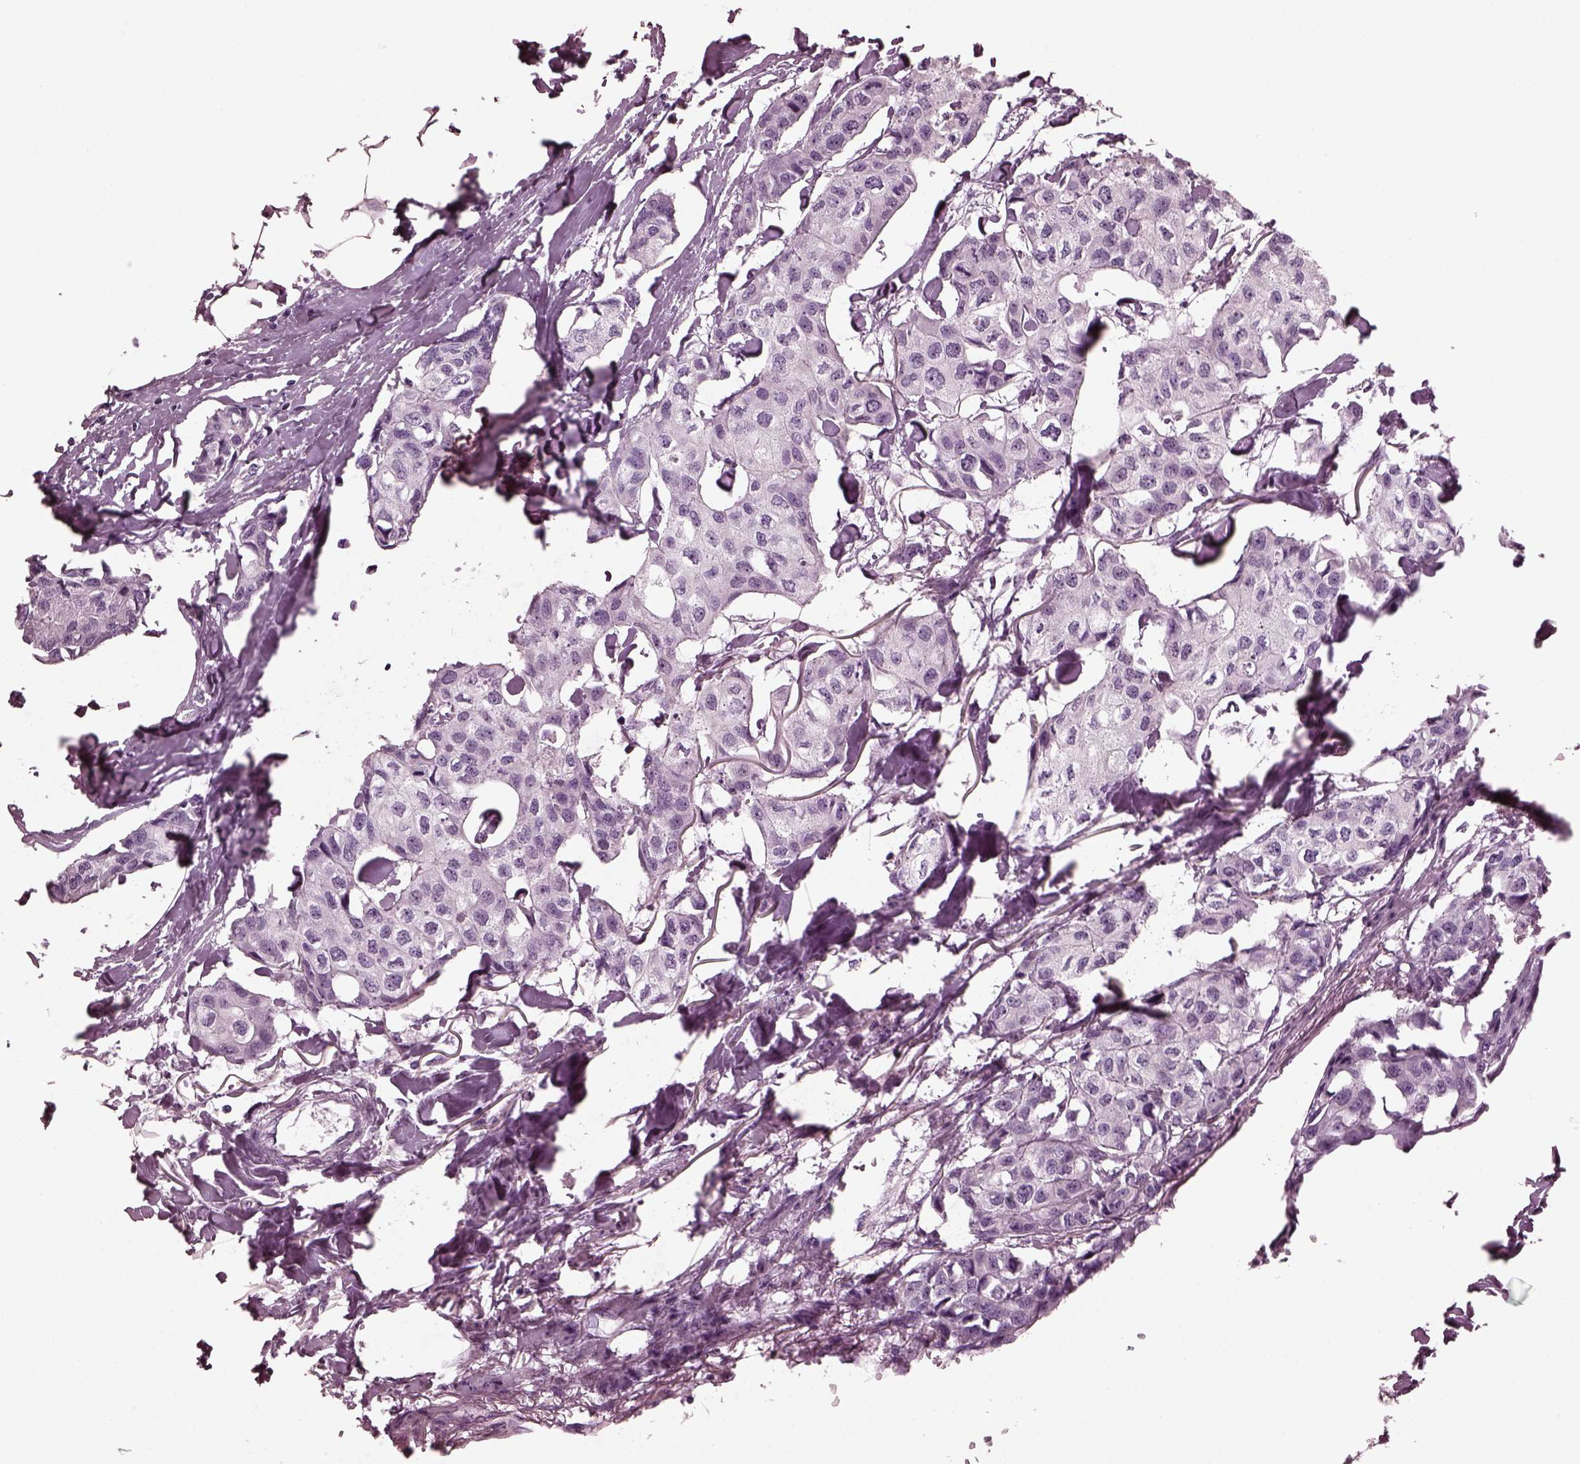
{"staining": {"intensity": "negative", "quantity": "none", "location": "none"}, "tissue": "breast cancer", "cell_type": "Tumor cells", "image_type": "cancer", "snomed": [{"axis": "morphology", "description": "Duct carcinoma"}, {"axis": "topography", "description": "Breast"}], "caption": "This is an immunohistochemistry (IHC) histopathology image of breast cancer (intraductal carcinoma). There is no positivity in tumor cells.", "gene": "MIB2", "patient": {"sex": "female", "age": 80}}